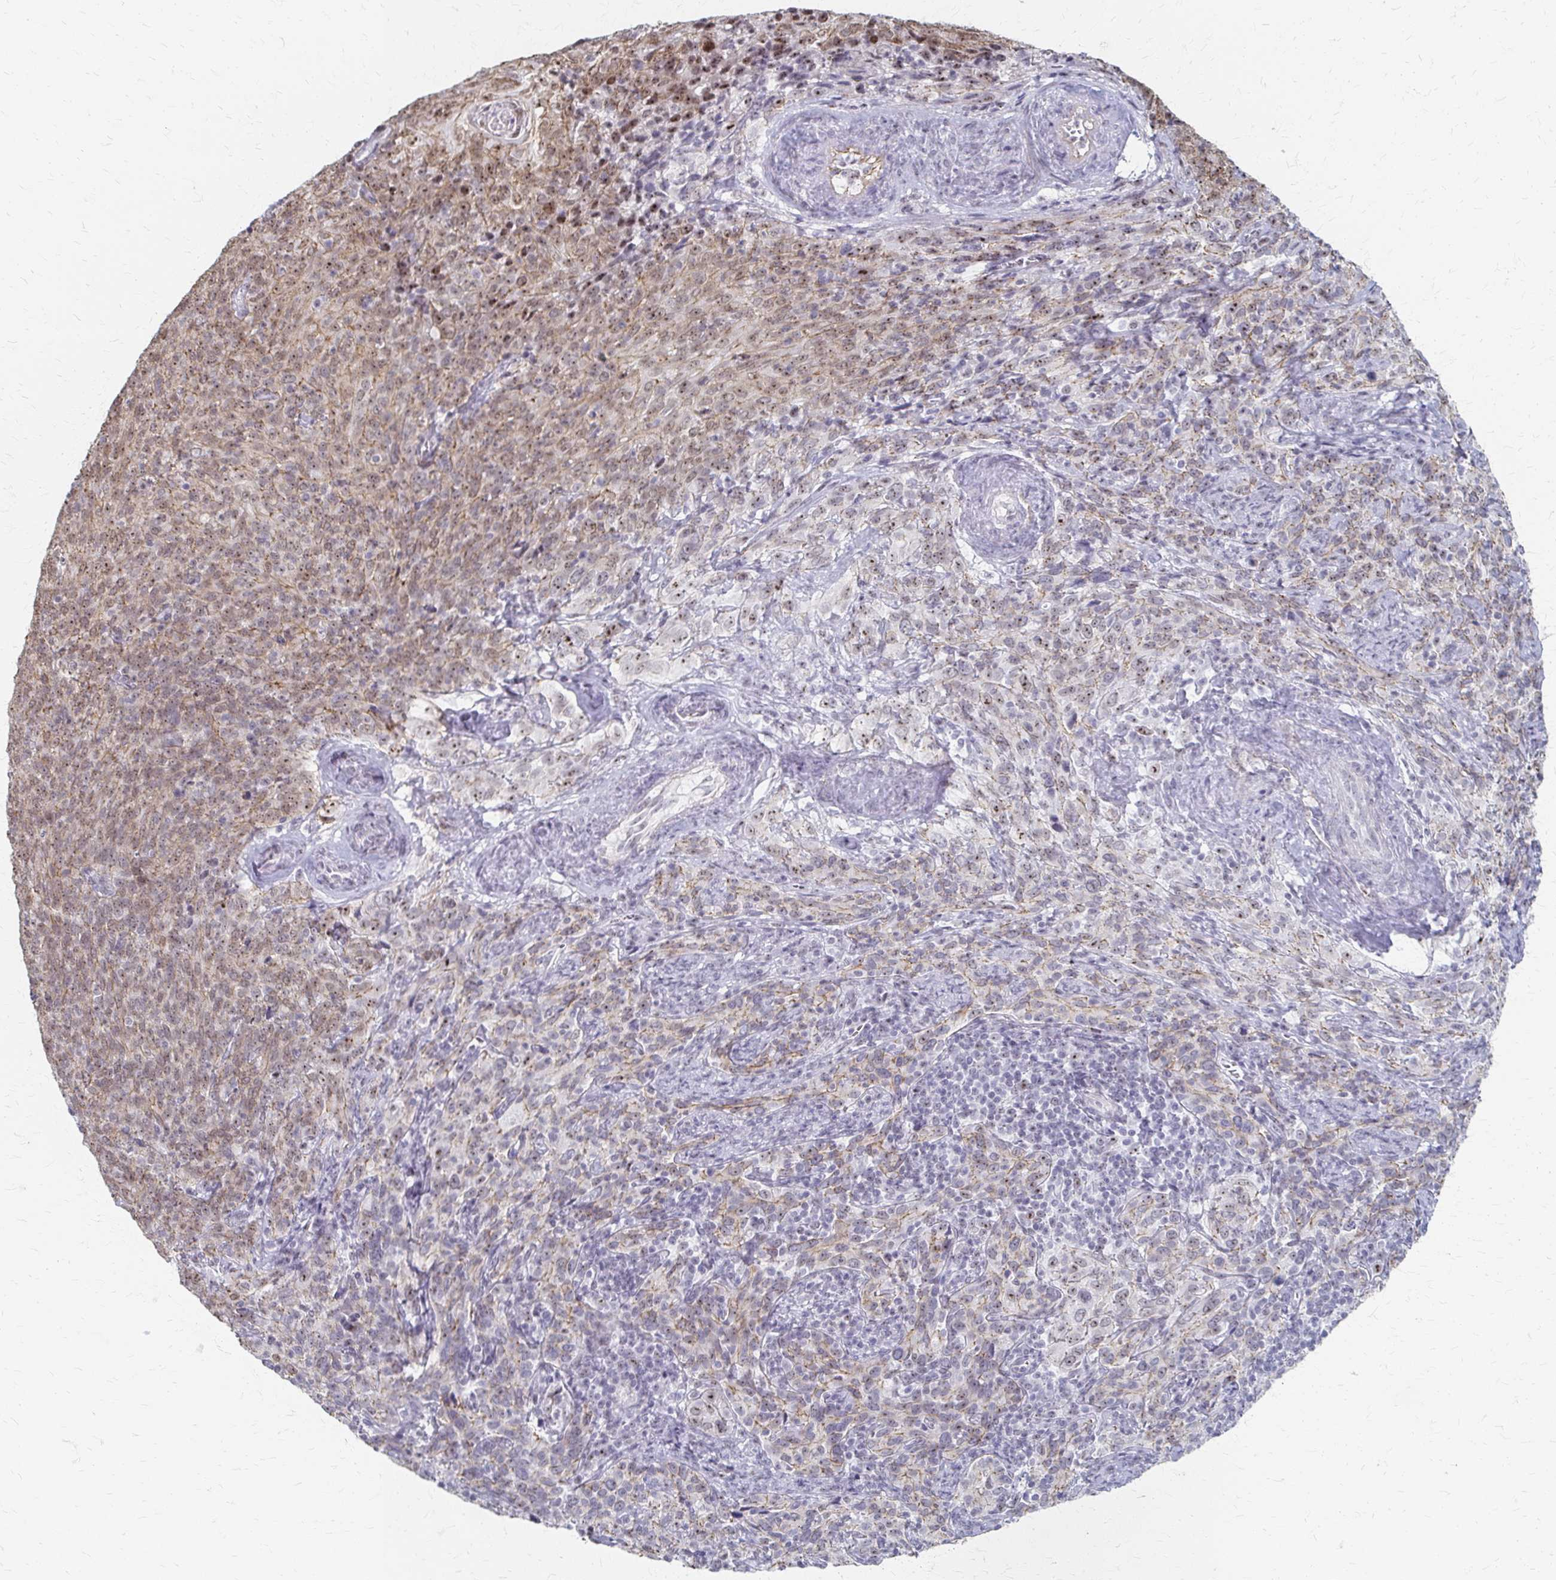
{"staining": {"intensity": "moderate", "quantity": "25%-75%", "location": "cytoplasmic/membranous,nuclear"}, "tissue": "cervical cancer", "cell_type": "Tumor cells", "image_type": "cancer", "snomed": [{"axis": "morphology", "description": "Squamous cell carcinoma, NOS"}, {"axis": "topography", "description": "Cervix"}], "caption": "An IHC image of tumor tissue is shown. Protein staining in brown shows moderate cytoplasmic/membranous and nuclear positivity in cervical squamous cell carcinoma within tumor cells. (DAB (3,3'-diaminobenzidine) IHC, brown staining for protein, blue staining for nuclei).", "gene": "PES1", "patient": {"sex": "female", "age": 51}}